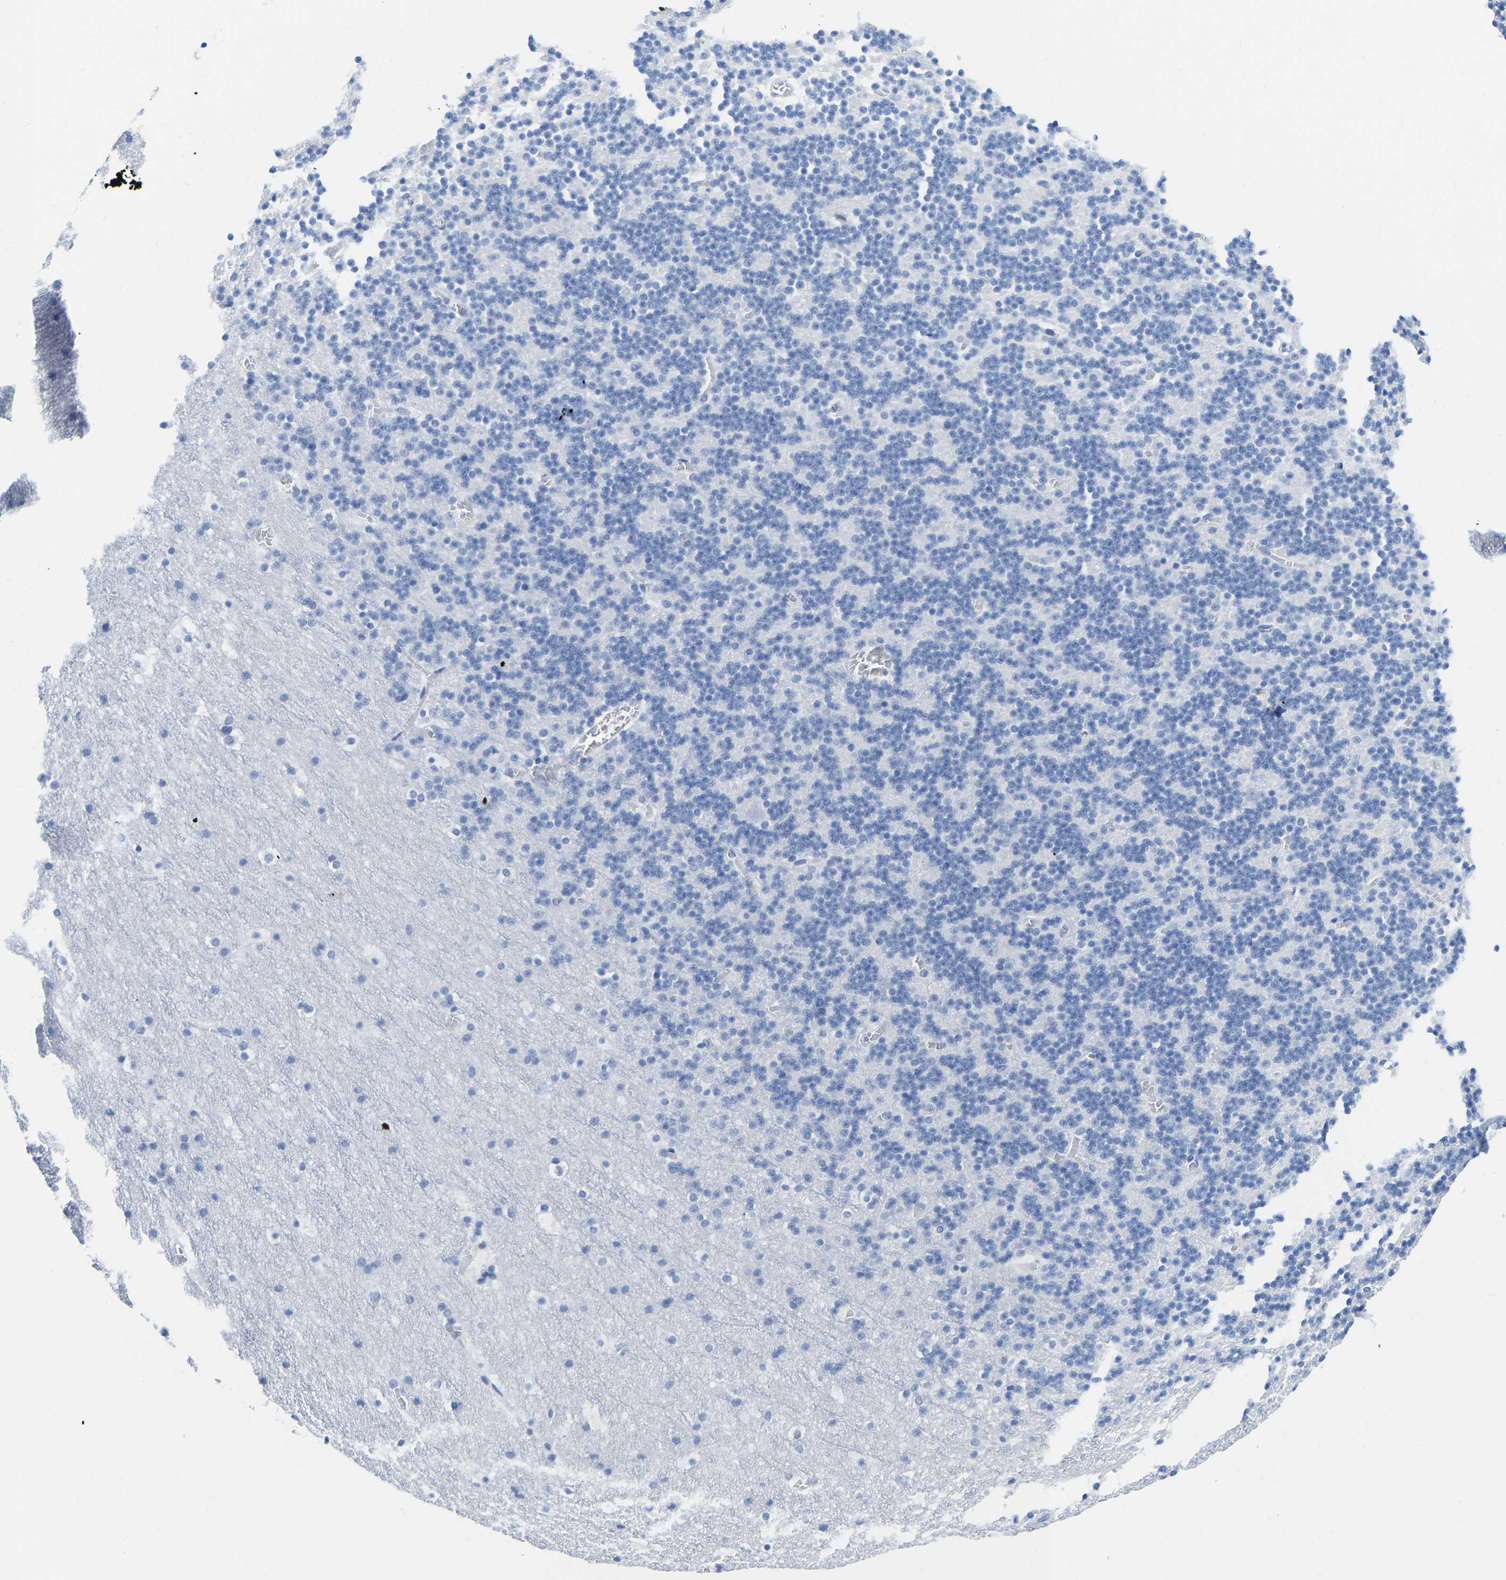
{"staining": {"intensity": "negative", "quantity": "none", "location": "none"}, "tissue": "cerebellum", "cell_type": "Cells in granular layer", "image_type": "normal", "snomed": [{"axis": "morphology", "description": "Normal tissue, NOS"}, {"axis": "topography", "description": "Cerebellum"}], "caption": "Immunohistochemistry histopathology image of normal cerebellum: cerebellum stained with DAB shows no significant protein staining in cells in granular layer.", "gene": "TCF7", "patient": {"sex": "male", "age": 45}}